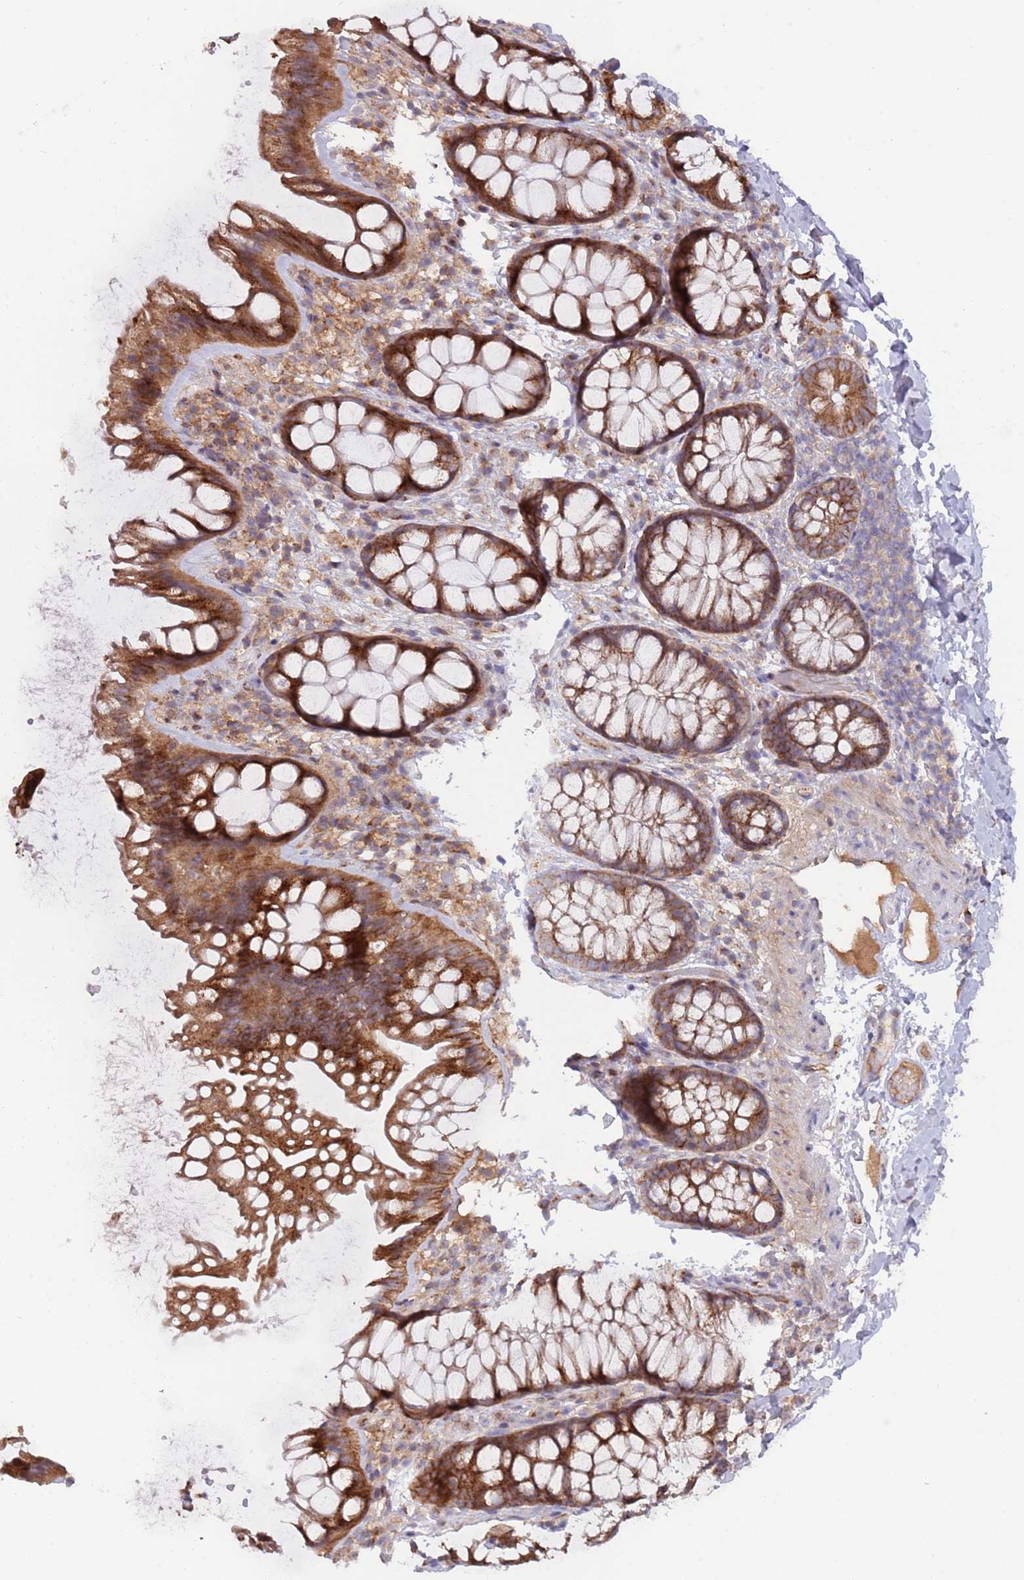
{"staining": {"intensity": "negative", "quantity": "none", "location": "none"}, "tissue": "colon", "cell_type": "Endothelial cells", "image_type": "normal", "snomed": [{"axis": "morphology", "description": "Normal tissue, NOS"}, {"axis": "topography", "description": "Colon"}], "caption": "The histopathology image shows no significant staining in endothelial cells of colon.", "gene": "BTBD7", "patient": {"sex": "male", "age": 46}}